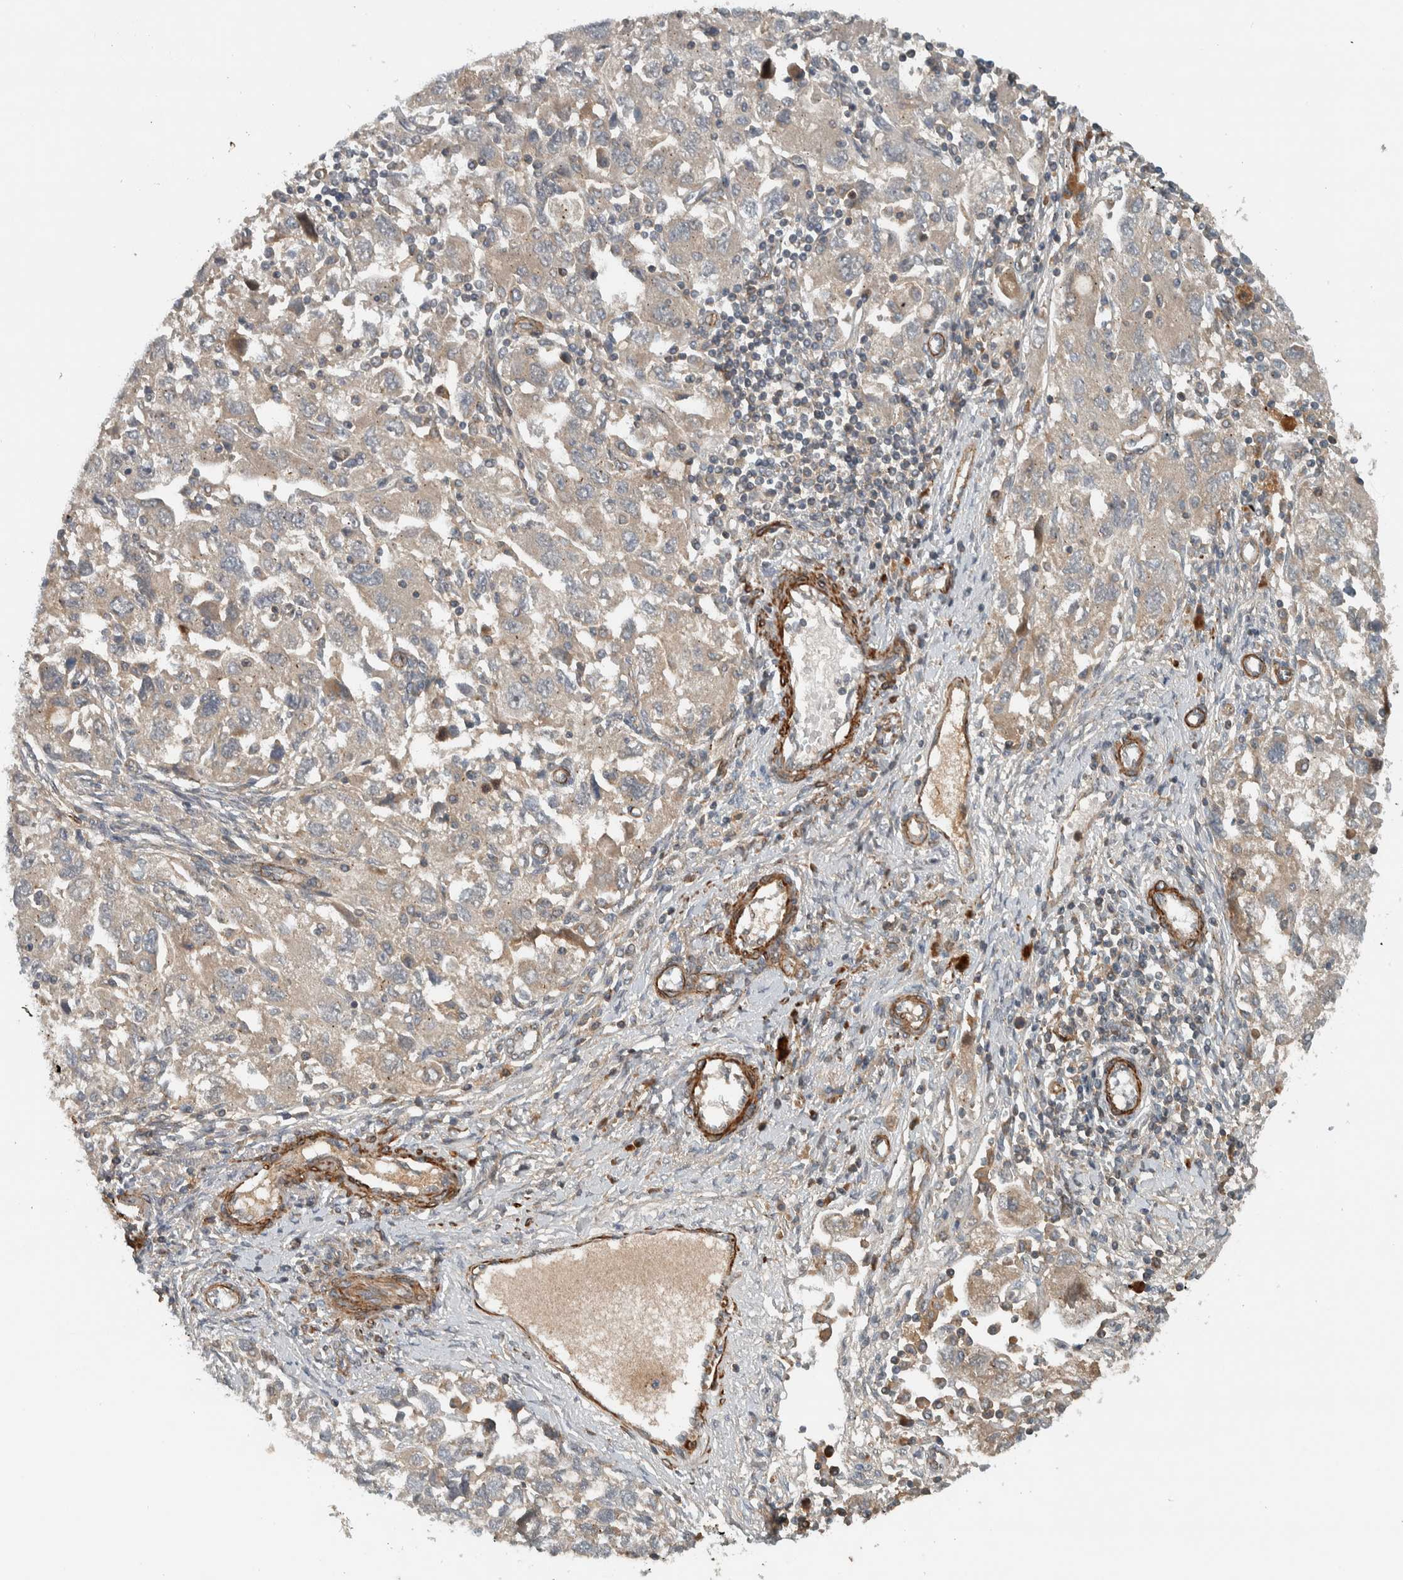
{"staining": {"intensity": "weak", "quantity": "<25%", "location": "cytoplasmic/membranous"}, "tissue": "ovarian cancer", "cell_type": "Tumor cells", "image_type": "cancer", "snomed": [{"axis": "morphology", "description": "Carcinoma, NOS"}, {"axis": "morphology", "description": "Cystadenocarcinoma, serous, NOS"}, {"axis": "topography", "description": "Ovary"}], "caption": "Immunohistochemistry (IHC) micrograph of neoplastic tissue: human ovarian cancer stained with DAB (3,3'-diaminobenzidine) shows no significant protein staining in tumor cells.", "gene": "LBHD1", "patient": {"sex": "female", "age": 69}}